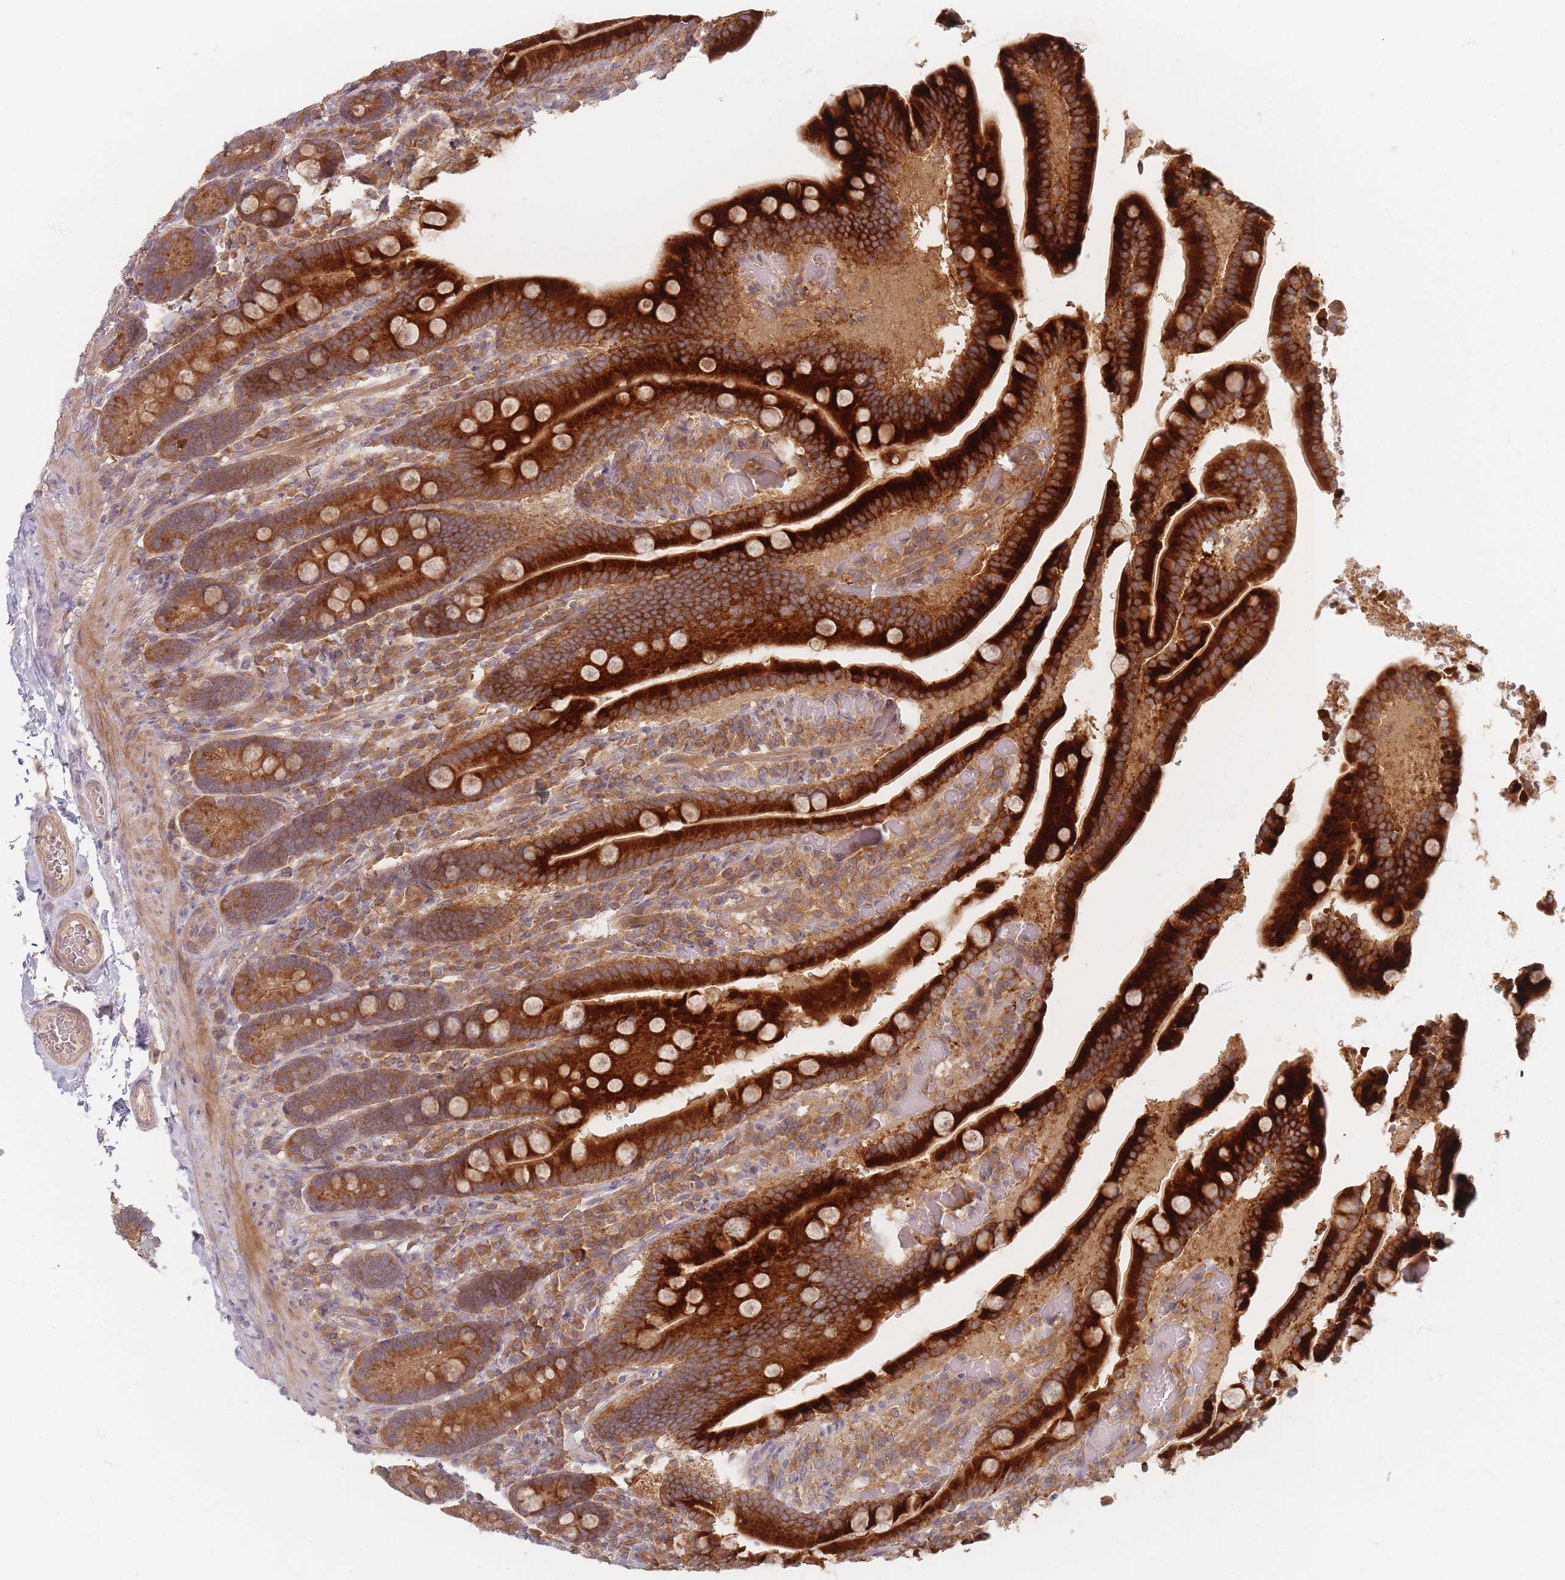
{"staining": {"intensity": "strong", "quantity": ">75%", "location": "cytoplasmic/membranous"}, "tissue": "duodenum", "cell_type": "Glandular cells", "image_type": "normal", "snomed": [{"axis": "morphology", "description": "Normal tissue, NOS"}, {"axis": "topography", "description": "Duodenum"}], "caption": "DAB (3,3'-diaminobenzidine) immunohistochemical staining of normal human duodenum displays strong cytoplasmic/membranous protein staining in about >75% of glandular cells. Using DAB (brown) and hematoxylin (blue) stains, captured at high magnification using brightfield microscopy.", "gene": "SLC35F3", "patient": {"sex": "female", "age": 62}}